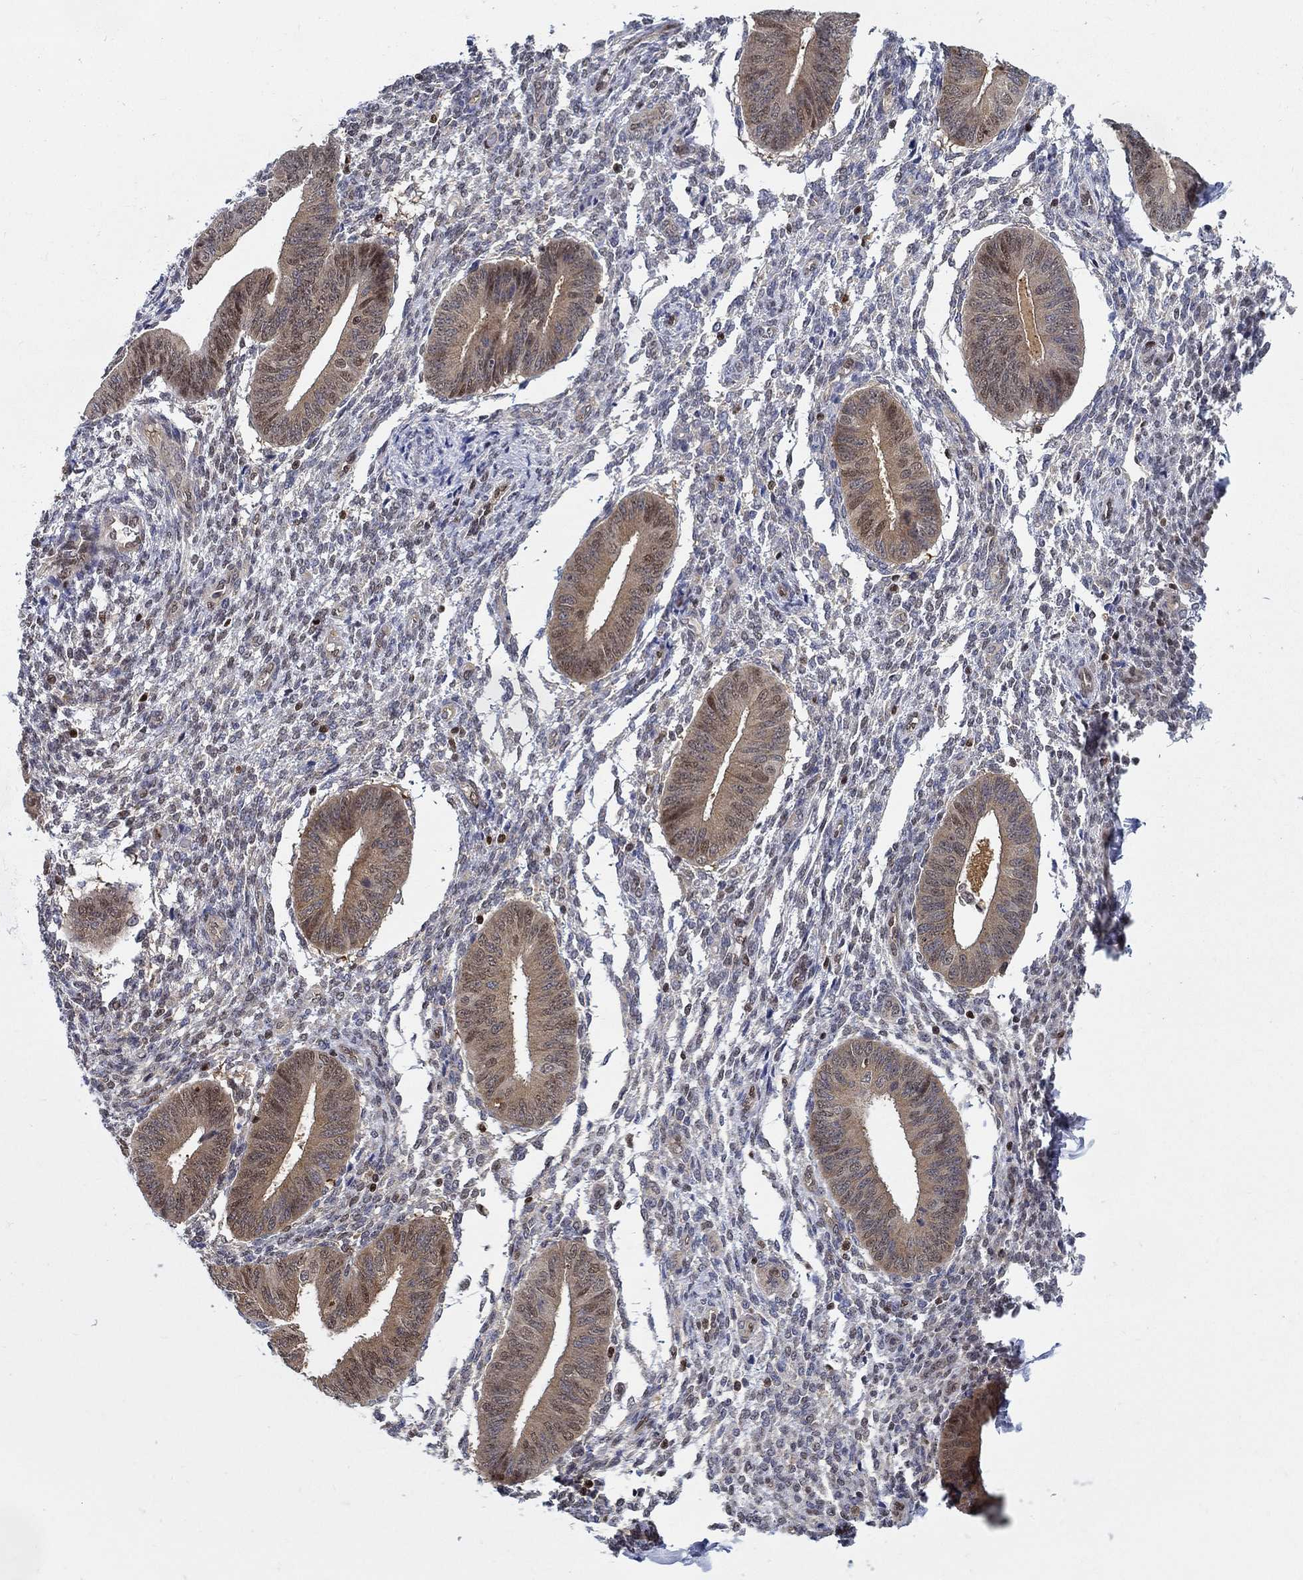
{"staining": {"intensity": "negative", "quantity": "none", "location": "none"}, "tissue": "endometrium", "cell_type": "Cells in endometrial stroma", "image_type": "normal", "snomed": [{"axis": "morphology", "description": "Normal tissue, NOS"}, {"axis": "topography", "description": "Endometrium"}], "caption": "A high-resolution micrograph shows IHC staining of unremarkable endometrium, which exhibits no significant staining in cells in endometrial stroma. (DAB (3,3'-diaminobenzidine) immunohistochemistry with hematoxylin counter stain).", "gene": "ZNF594", "patient": {"sex": "female", "age": 47}}